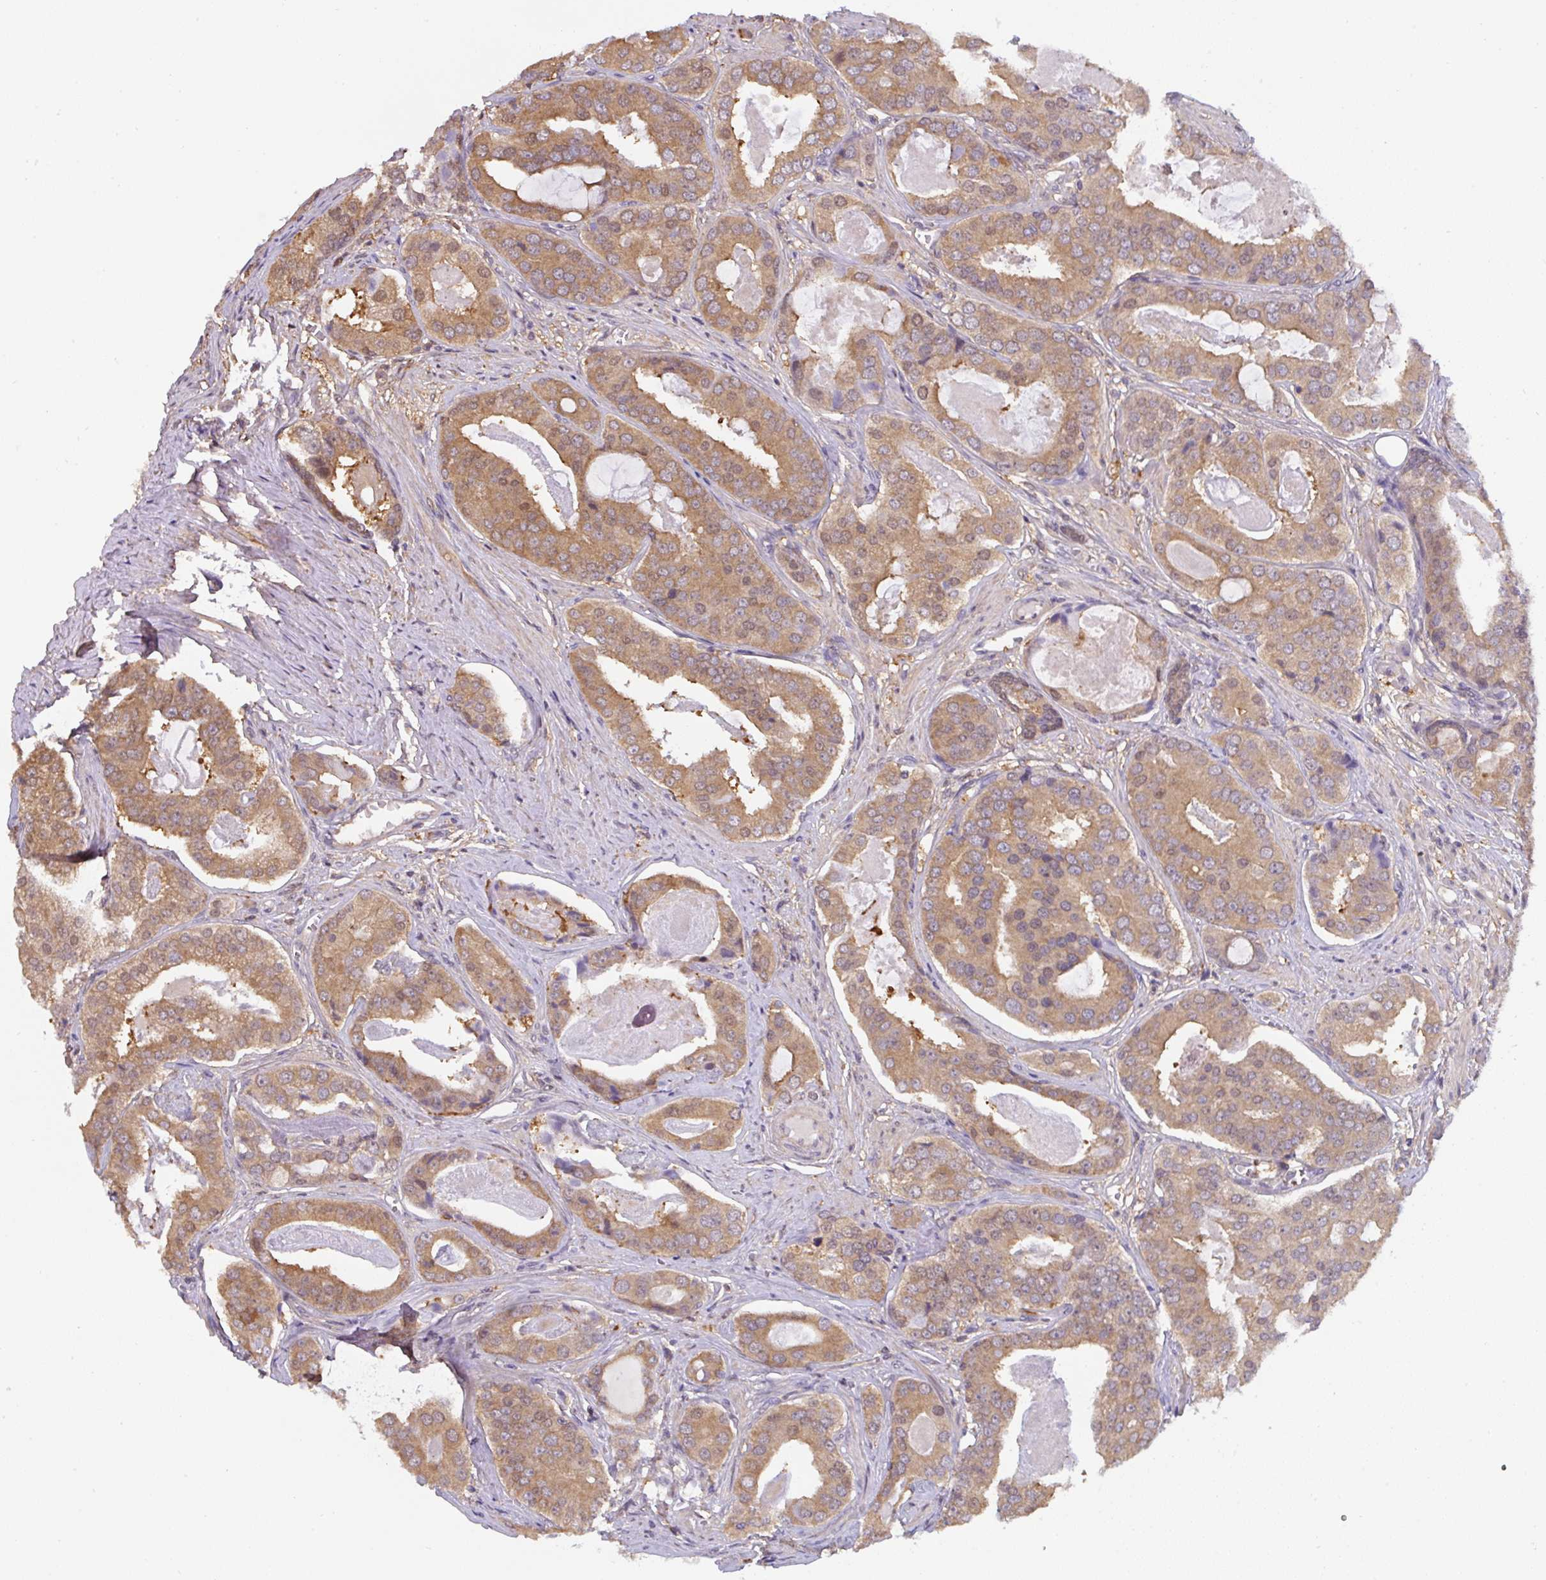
{"staining": {"intensity": "moderate", "quantity": ">75%", "location": "cytoplasmic/membranous"}, "tissue": "prostate cancer", "cell_type": "Tumor cells", "image_type": "cancer", "snomed": [{"axis": "morphology", "description": "Adenocarcinoma, High grade"}, {"axis": "topography", "description": "Prostate"}], "caption": "A micrograph showing moderate cytoplasmic/membranous positivity in approximately >75% of tumor cells in prostate cancer, as visualized by brown immunohistochemical staining.", "gene": "ST13", "patient": {"sex": "male", "age": 71}}